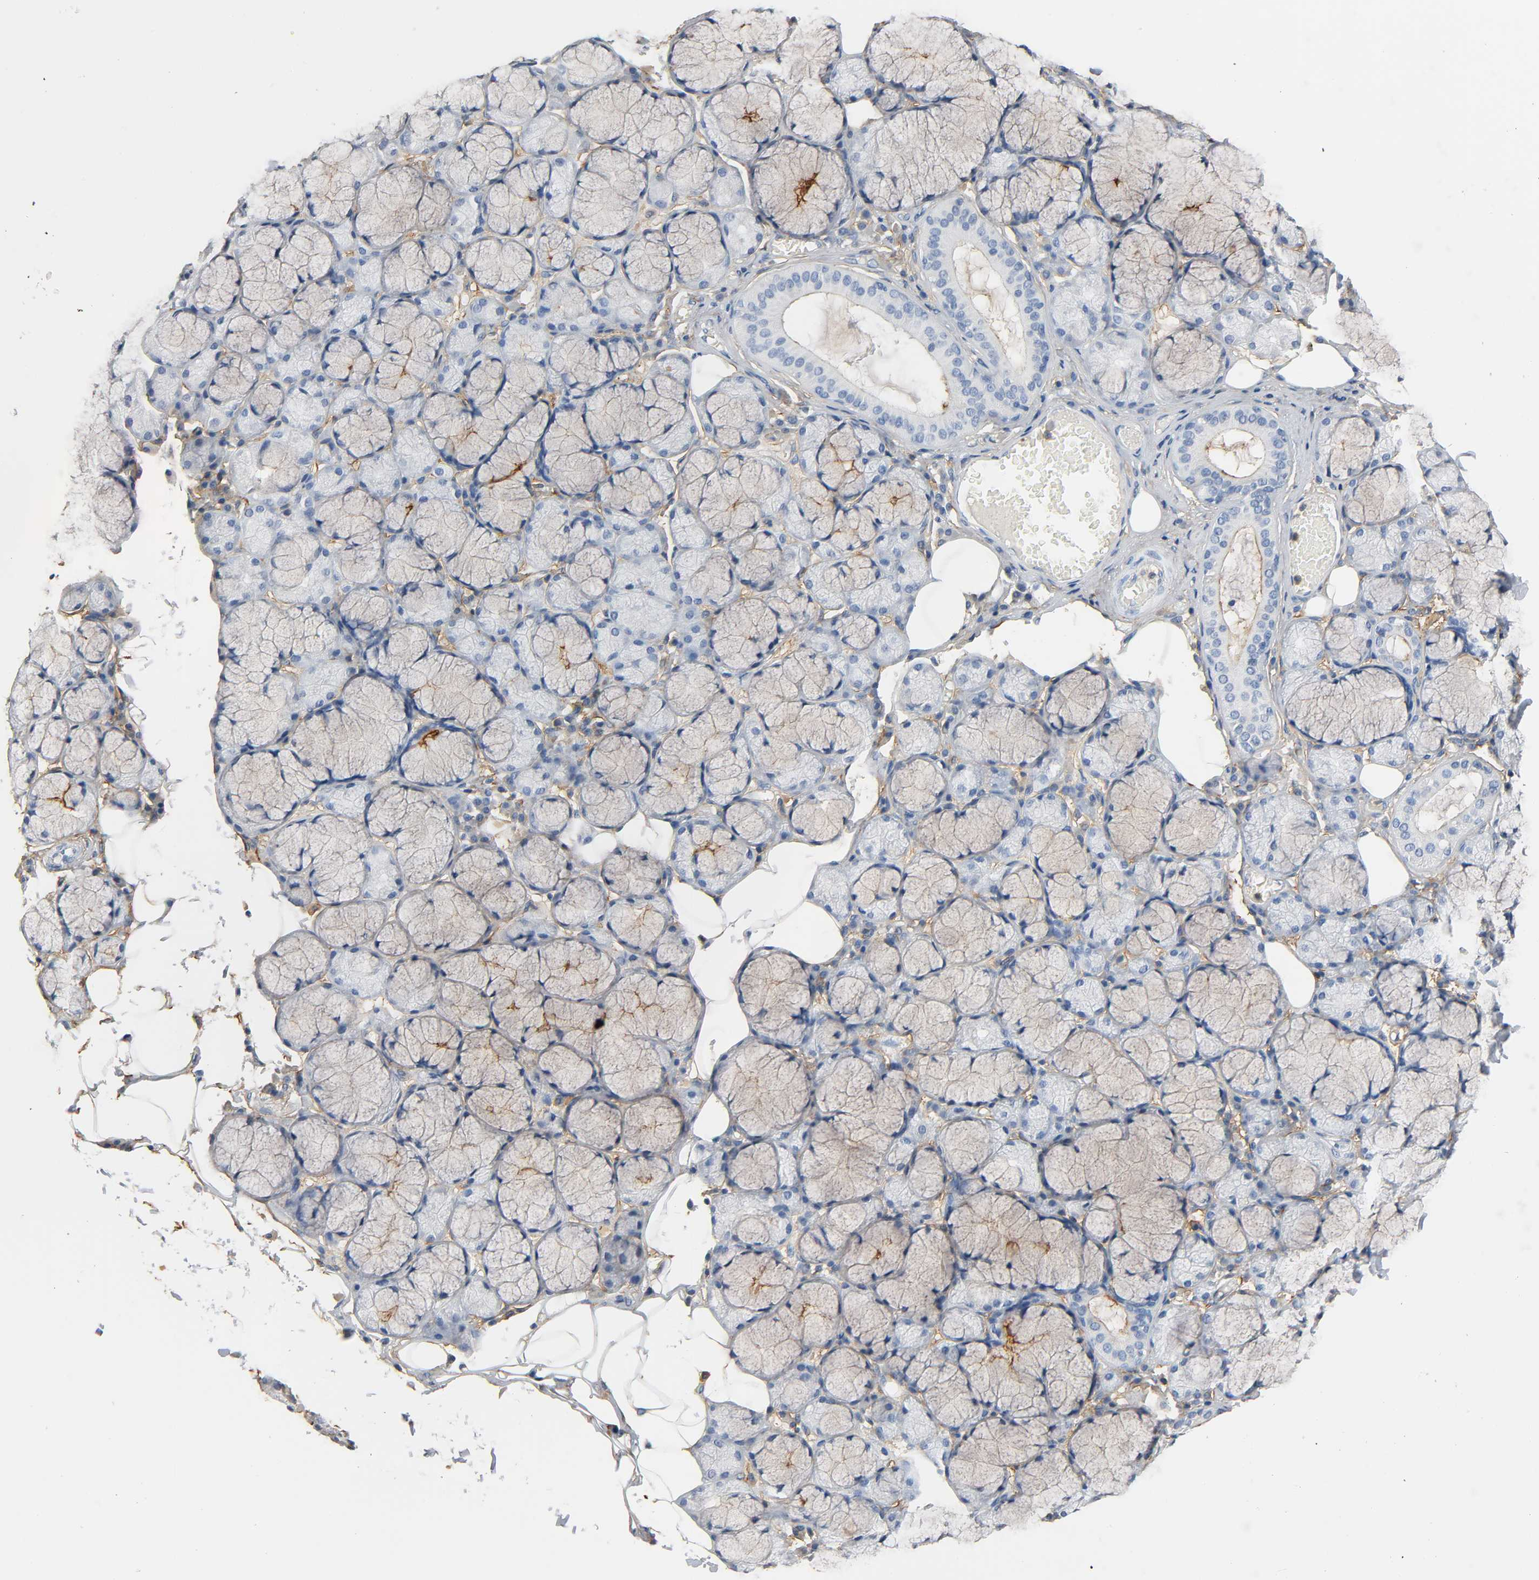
{"staining": {"intensity": "moderate", "quantity": "<25%", "location": "cytoplasmic/membranous"}, "tissue": "salivary gland", "cell_type": "Glandular cells", "image_type": "normal", "snomed": [{"axis": "morphology", "description": "Normal tissue, NOS"}, {"axis": "topography", "description": "Skeletal muscle"}, {"axis": "topography", "description": "Oral tissue"}, {"axis": "topography", "description": "Salivary gland"}, {"axis": "topography", "description": "Peripheral nerve tissue"}], "caption": "The immunohistochemical stain shows moderate cytoplasmic/membranous positivity in glandular cells of benign salivary gland.", "gene": "ANPEP", "patient": {"sex": "male", "age": 54}}